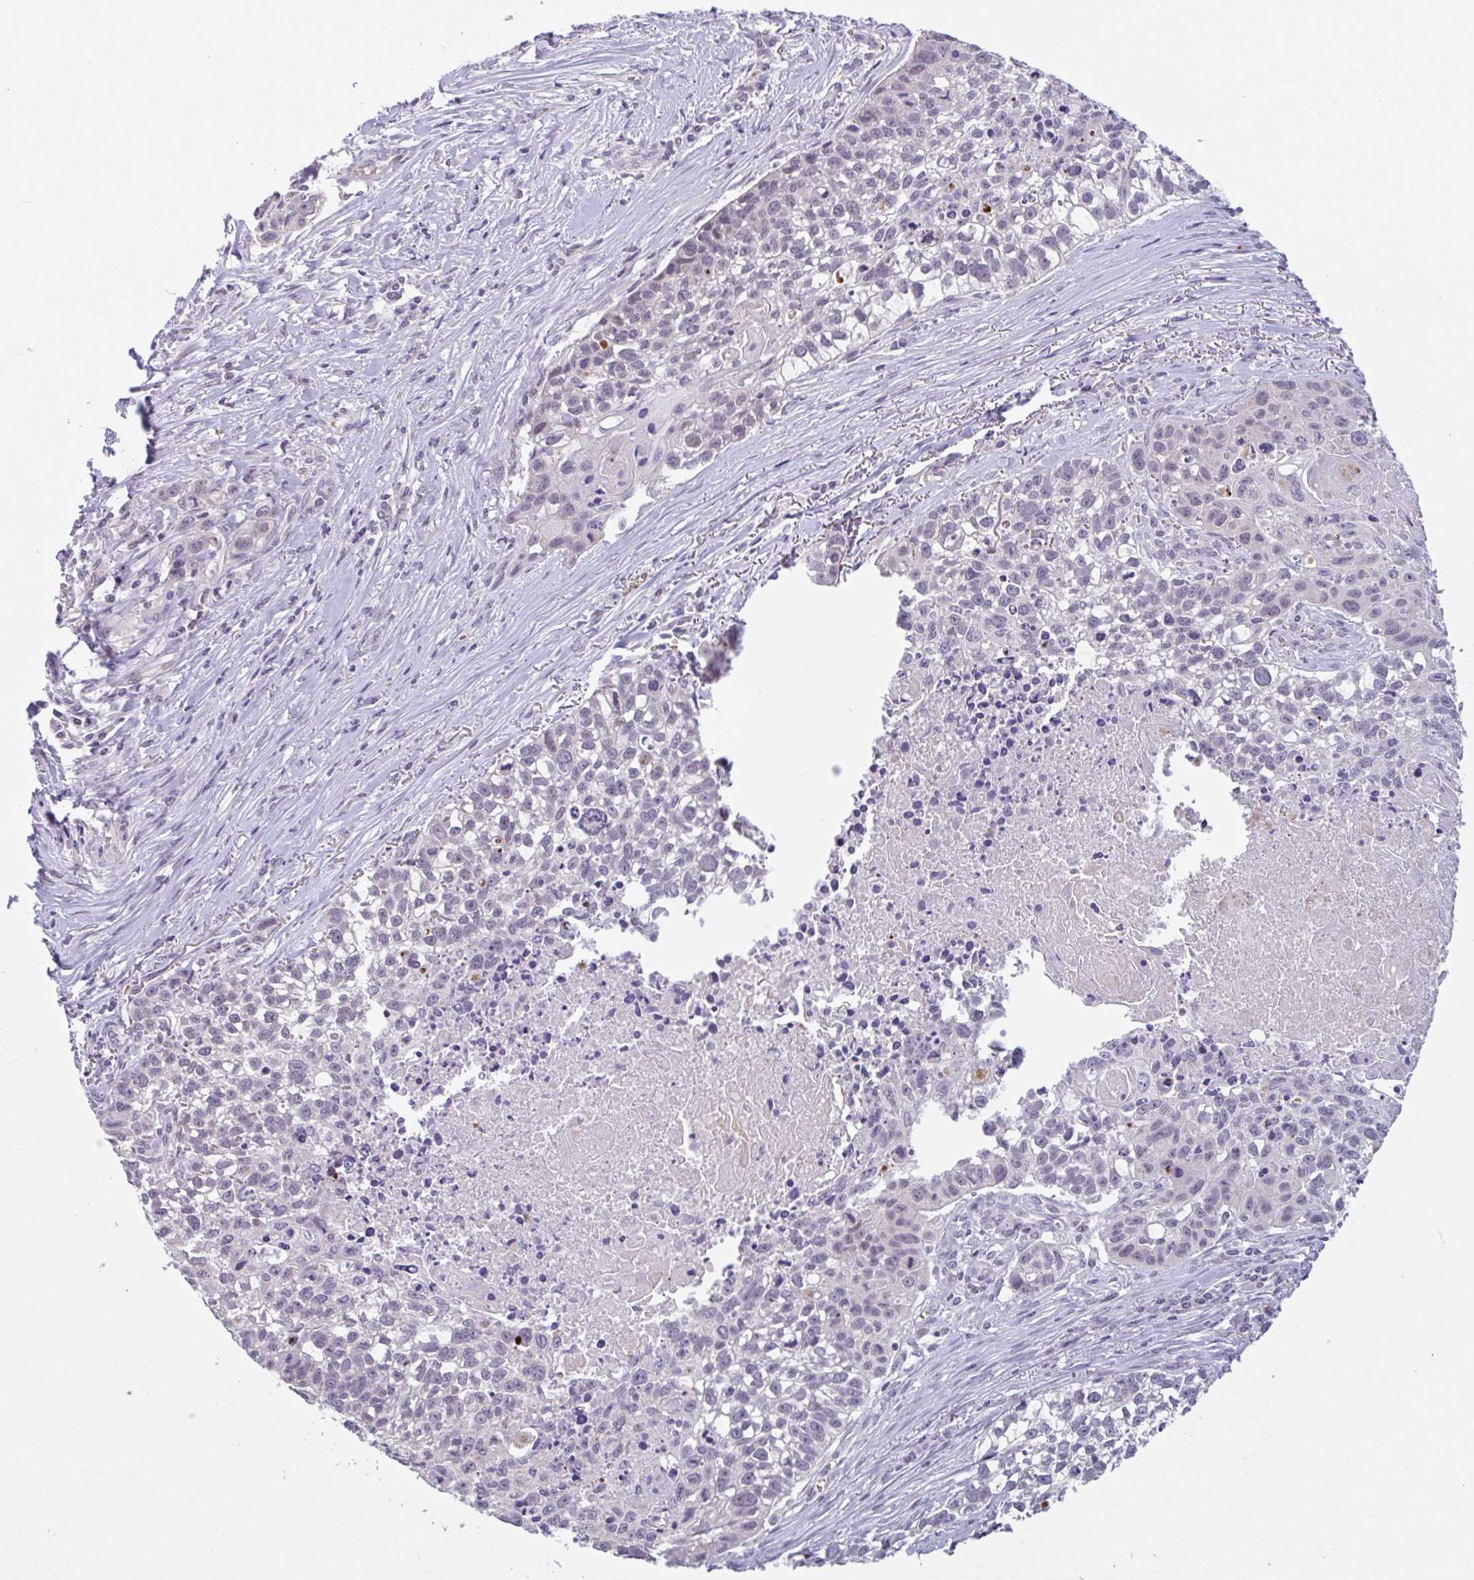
{"staining": {"intensity": "negative", "quantity": "none", "location": "none"}, "tissue": "lung cancer", "cell_type": "Tumor cells", "image_type": "cancer", "snomed": [{"axis": "morphology", "description": "Squamous cell carcinoma, NOS"}, {"axis": "topography", "description": "Lung"}], "caption": "A high-resolution photomicrograph shows immunohistochemistry (IHC) staining of lung cancer, which shows no significant expression in tumor cells.", "gene": "RHAG", "patient": {"sex": "male", "age": 74}}